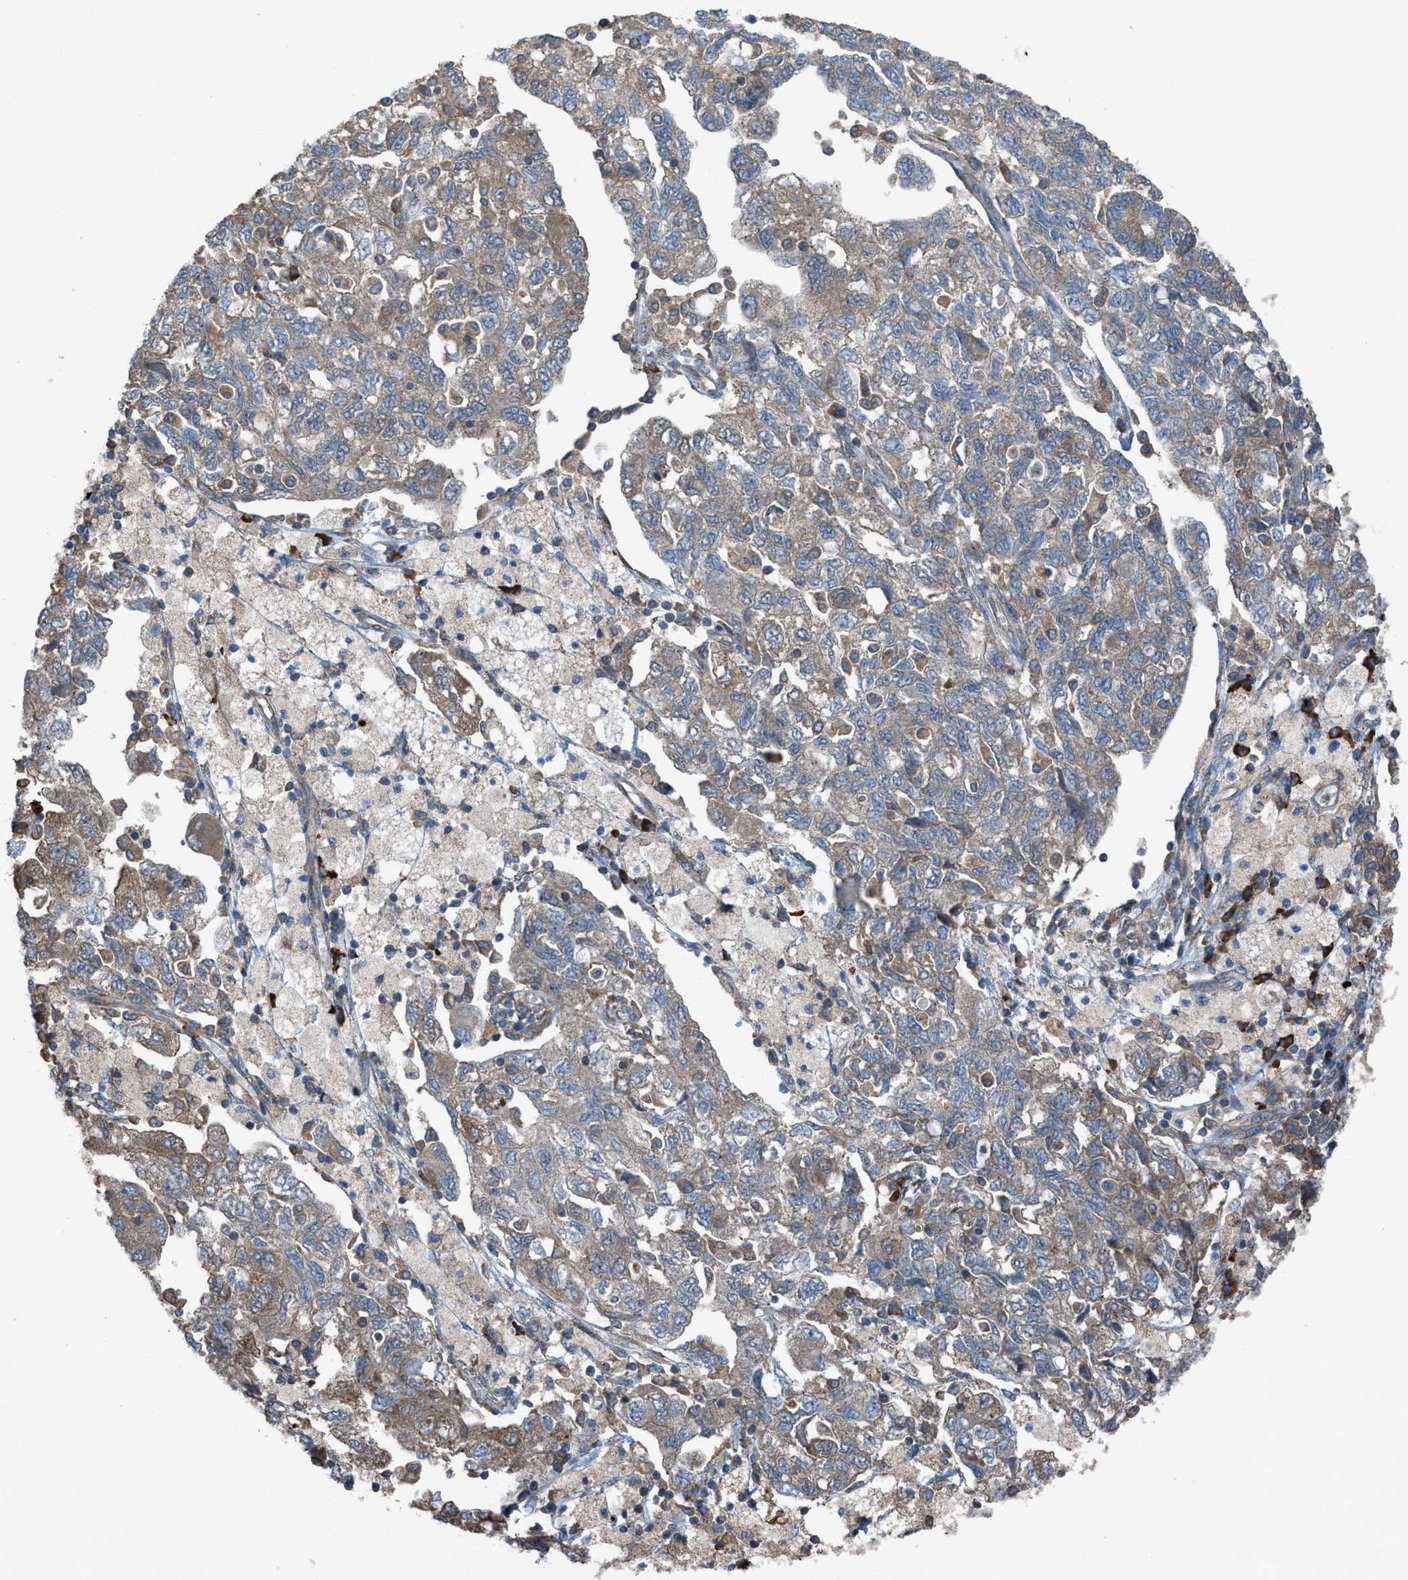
{"staining": {"intensity": "weak", "quantity": "25%-75%", "location": "cytoplasmic/membranous"}, "tissue": "ovarian cancer", "cell_type": "Tumor cells", "image_type": "cancer", "snomed": [{"axis": "morphology", "description": "Carcinoma, NOS"}, {"axis": "morphology", "description": "Cystadenocarcinoma, serous, NOS"}, {"axis": "topography", "description": "Ovary"}], "caption": "A low amount of weak cytoplasmic/membranous positivity is seen in about 25%-75% of tumor cells in ovarian cancer tissue. The staining is performed using DAB brown chromogen to label protein expression. The nuclei are counter-stained blue using hematoxylin.", "gene": "PLAA", "patient": {"sex": "female", "age": 69}}